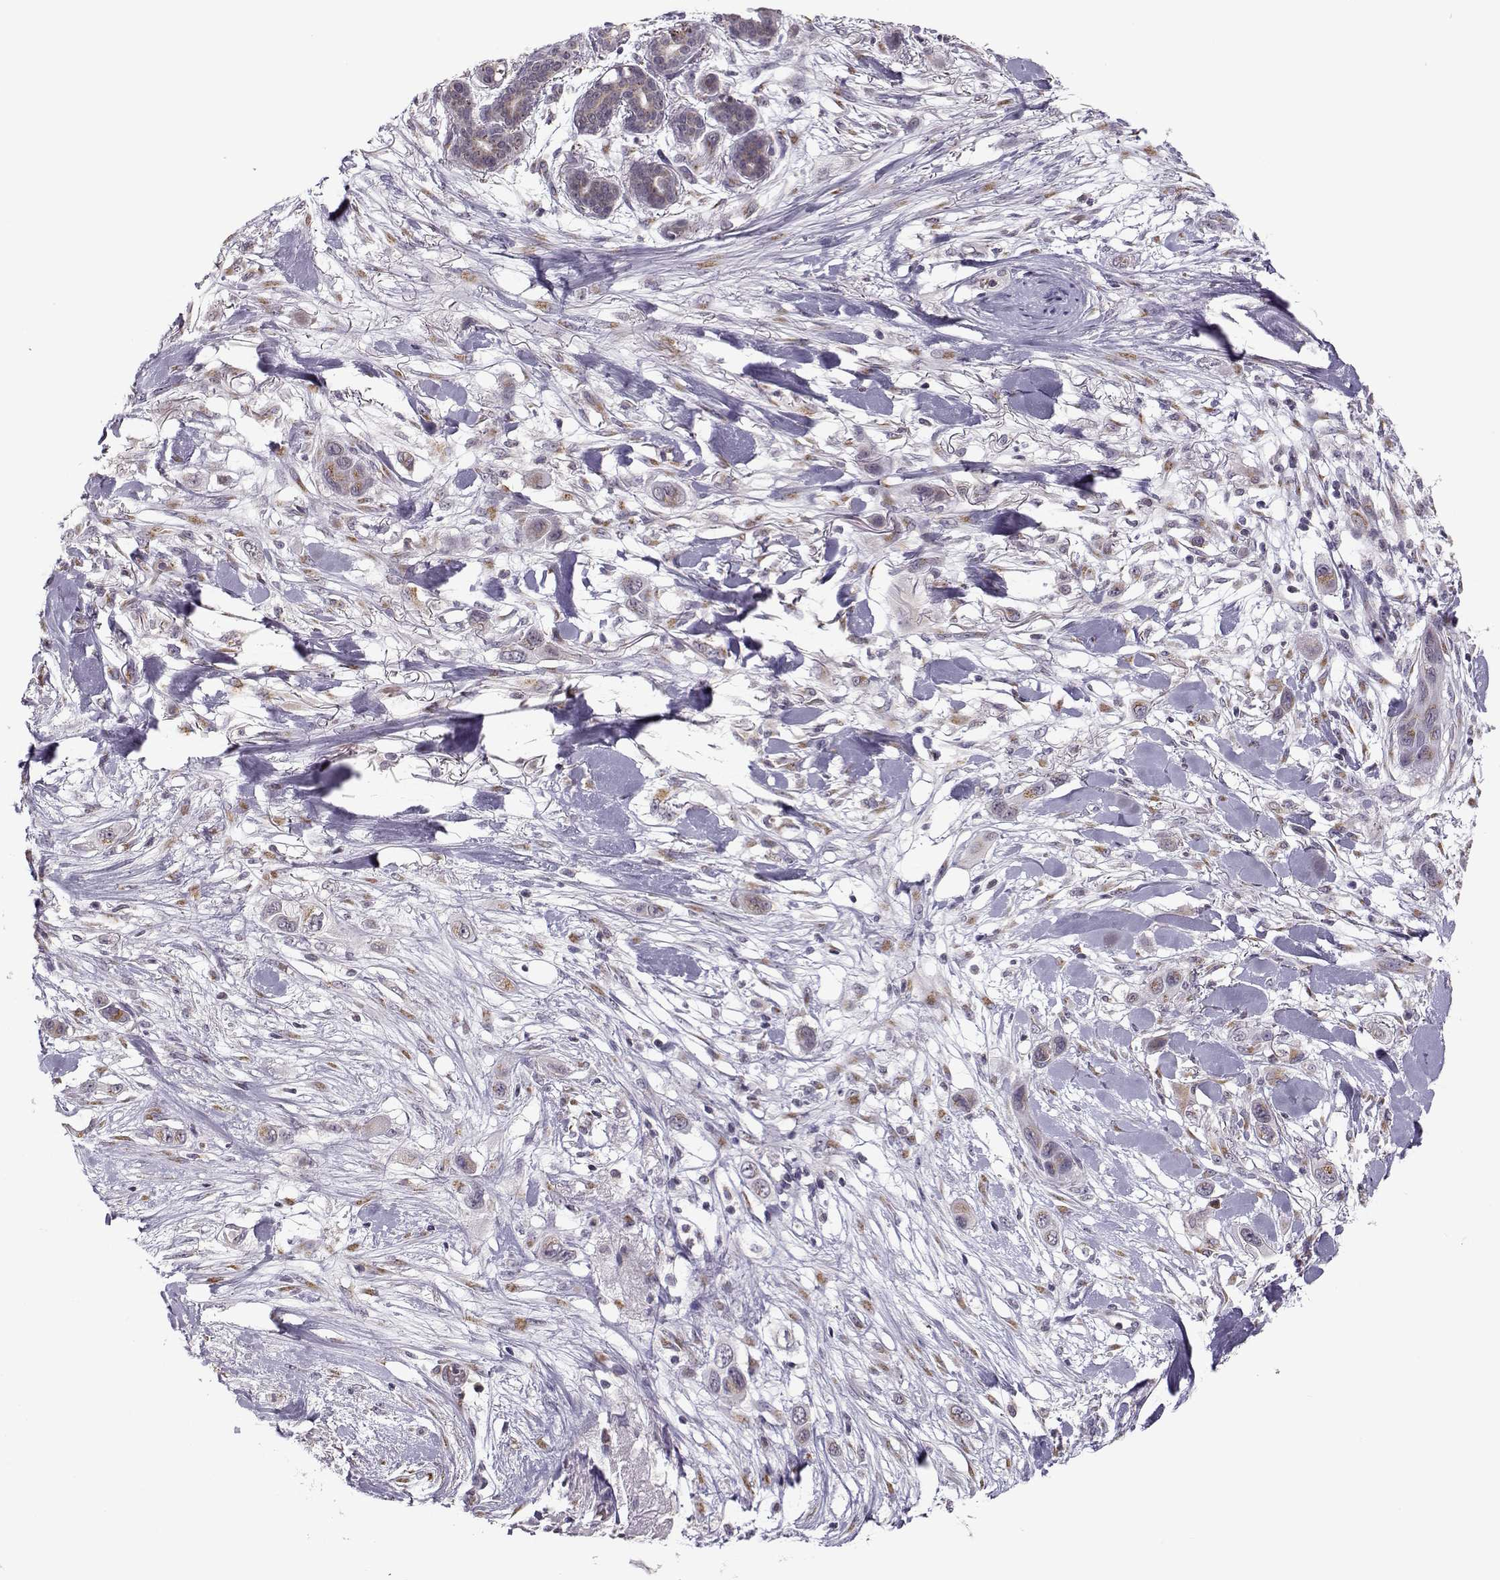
{"staining": {"intensity": "weak", "quantity": ">75%", "location": "cytoplasmic/membranous"}, "tissue": "skin cancer", "cell_type": "Tumor cells", "image_type": "cancer", "snomed": [{"axis": "morphology", "description": "Squamous cell carcinoma, NOS"}, {"axis": "topography", "description": "Skin"}], "caption": "Immunohistochemistry photomicrograph of neoplastic tissue: human skin cancer stained using IHC exhibits low levels of weak protein expression localized specifically in the cytoplasmic/membranous of tumor cells, appearing as a cytoplasmic/membranous brown color.", "gene": "SLC4A5", "patient": {"sex": "male", "age": 79}}